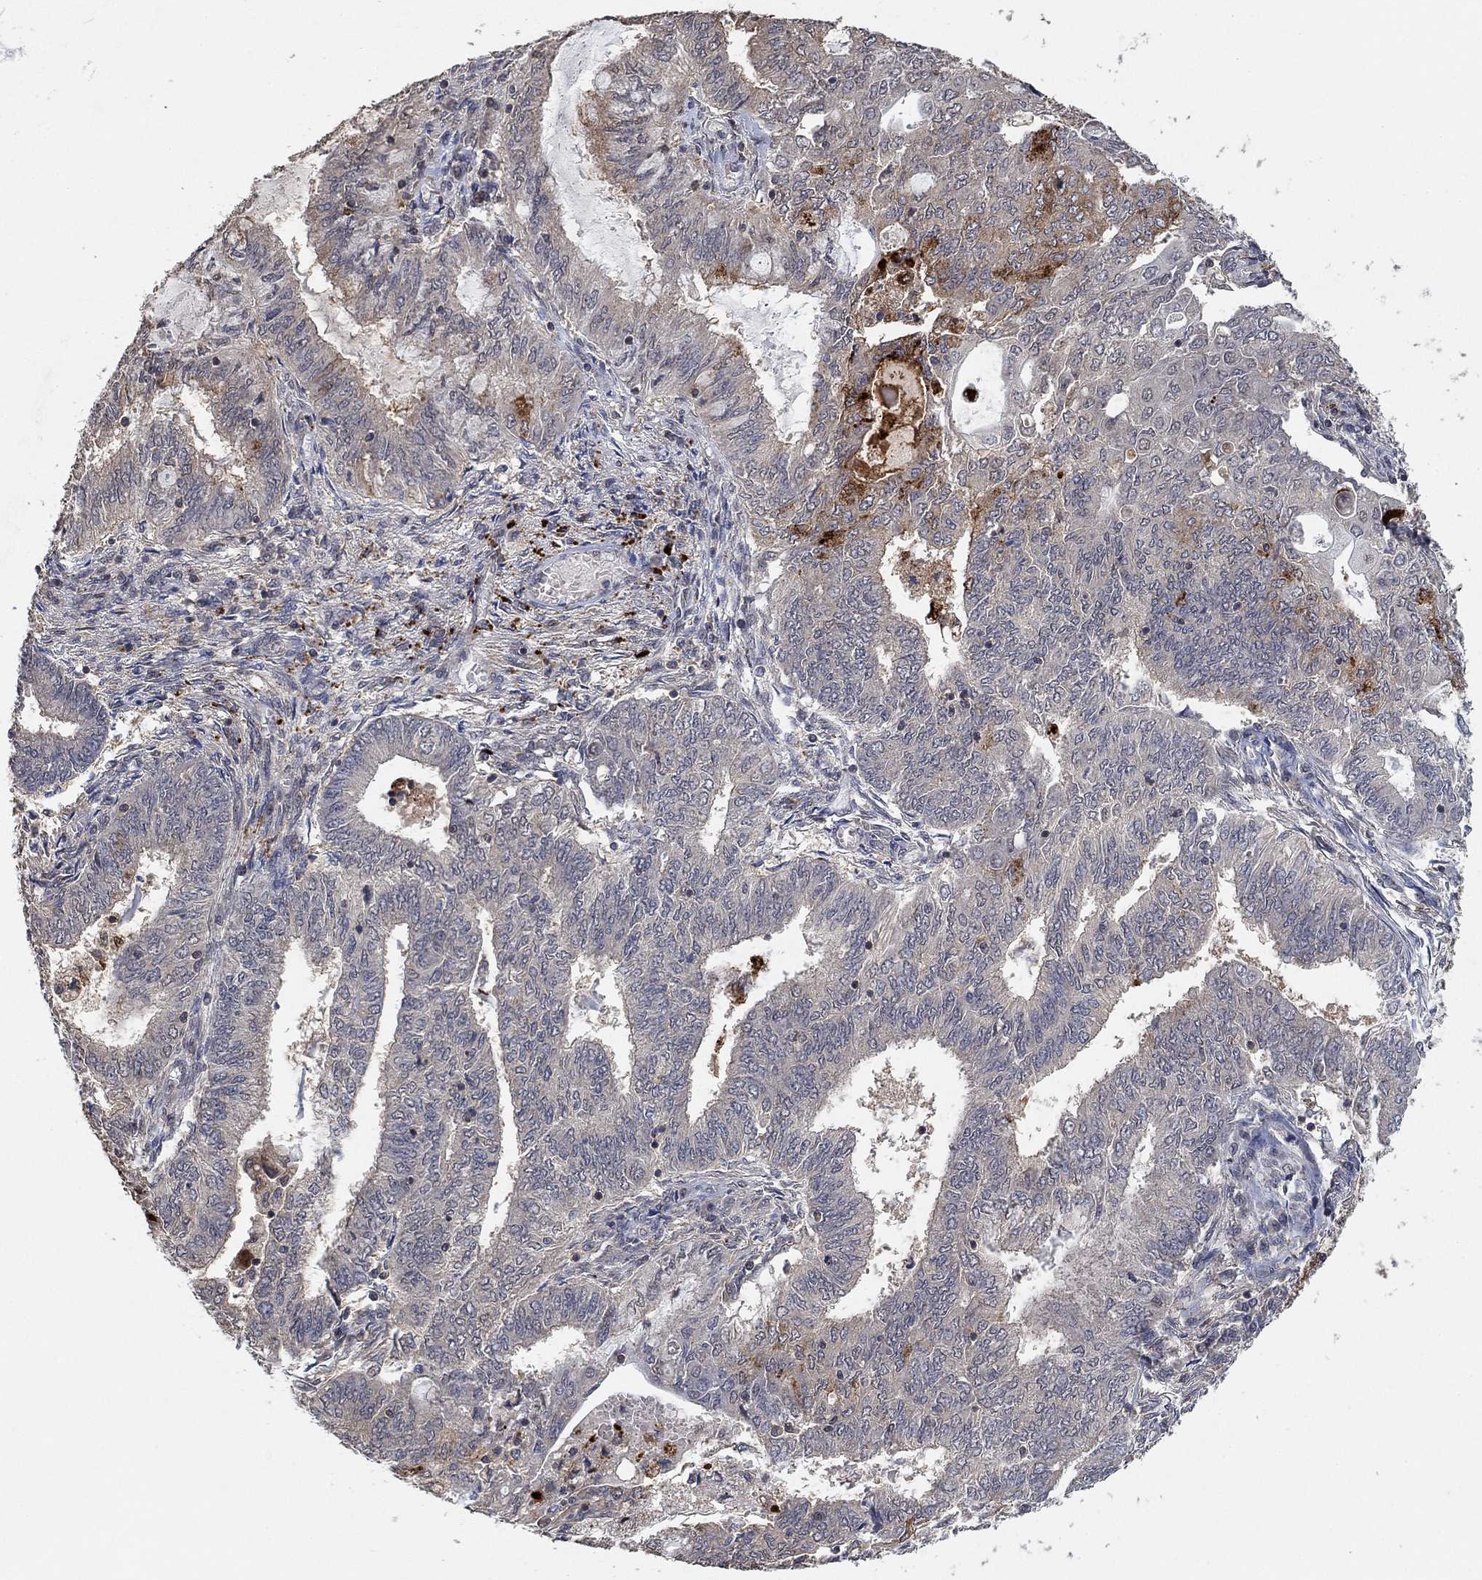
{"staining": {"intensity": "negative", "quantity": "none", "location": "none"}, "tissue": "endometrial cancer", "cell_type": "Tumor cells", "image_type": "cancer", "snomed": [{"axis": "morphology", "description": "Adenocarcinoma, NOS"}, {"axis": "topography", "description": "Endometrium"}], "caption": "IHC micrograph of neoplastic tissue: human endometrial cancer stained with DAB (3,3'-diaminobenzidine) displays no significant protein expression in tumor cells.", "gene": "CCDC43", "patient": {"sex": "female", "age": 62}}